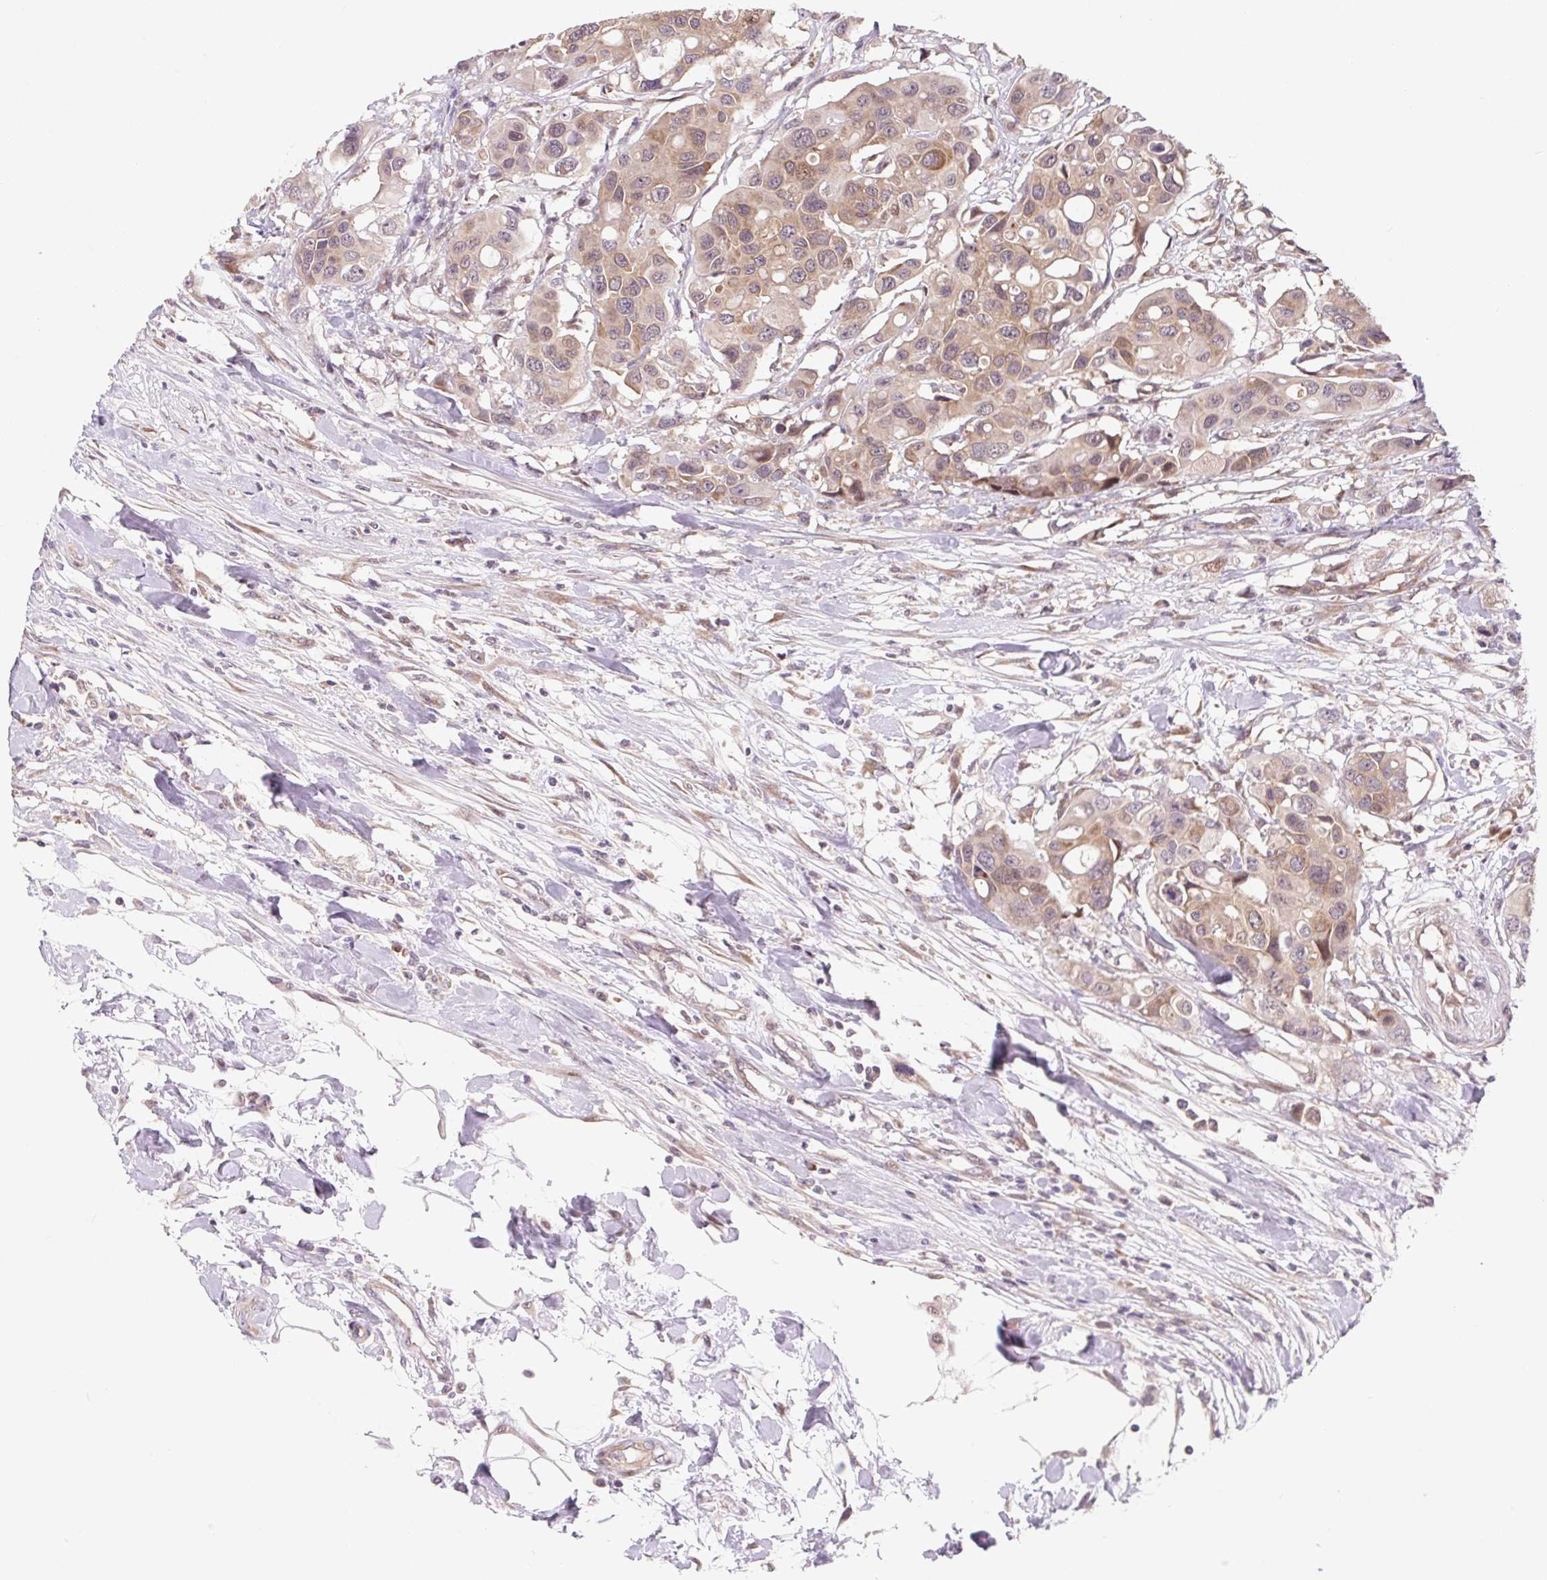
{"staining": {"intensity": "weak", "quantity": ">75%", "location": "cytoplasmic/membranous,nuclear"}, "tissue": "colorectal cancer", "cell_type": "Tumor cells", "image_type": "cancer", "snomed": [{"axis": "morphology", "description": "Adenocarcinoma, NOS"}, {"axis": "topography", "description": "Colon"}], "caption": "Immunohistochemistry (IHC) micrograph of colorectal adenocarcinoma stained for a protein (brown), which reveals low levels of weak cytoplasmic/membranous and nuclear staining in about >75% of tumor cells.", "gene": "HFE", "patient": {"sex": "male", "age": 77}}